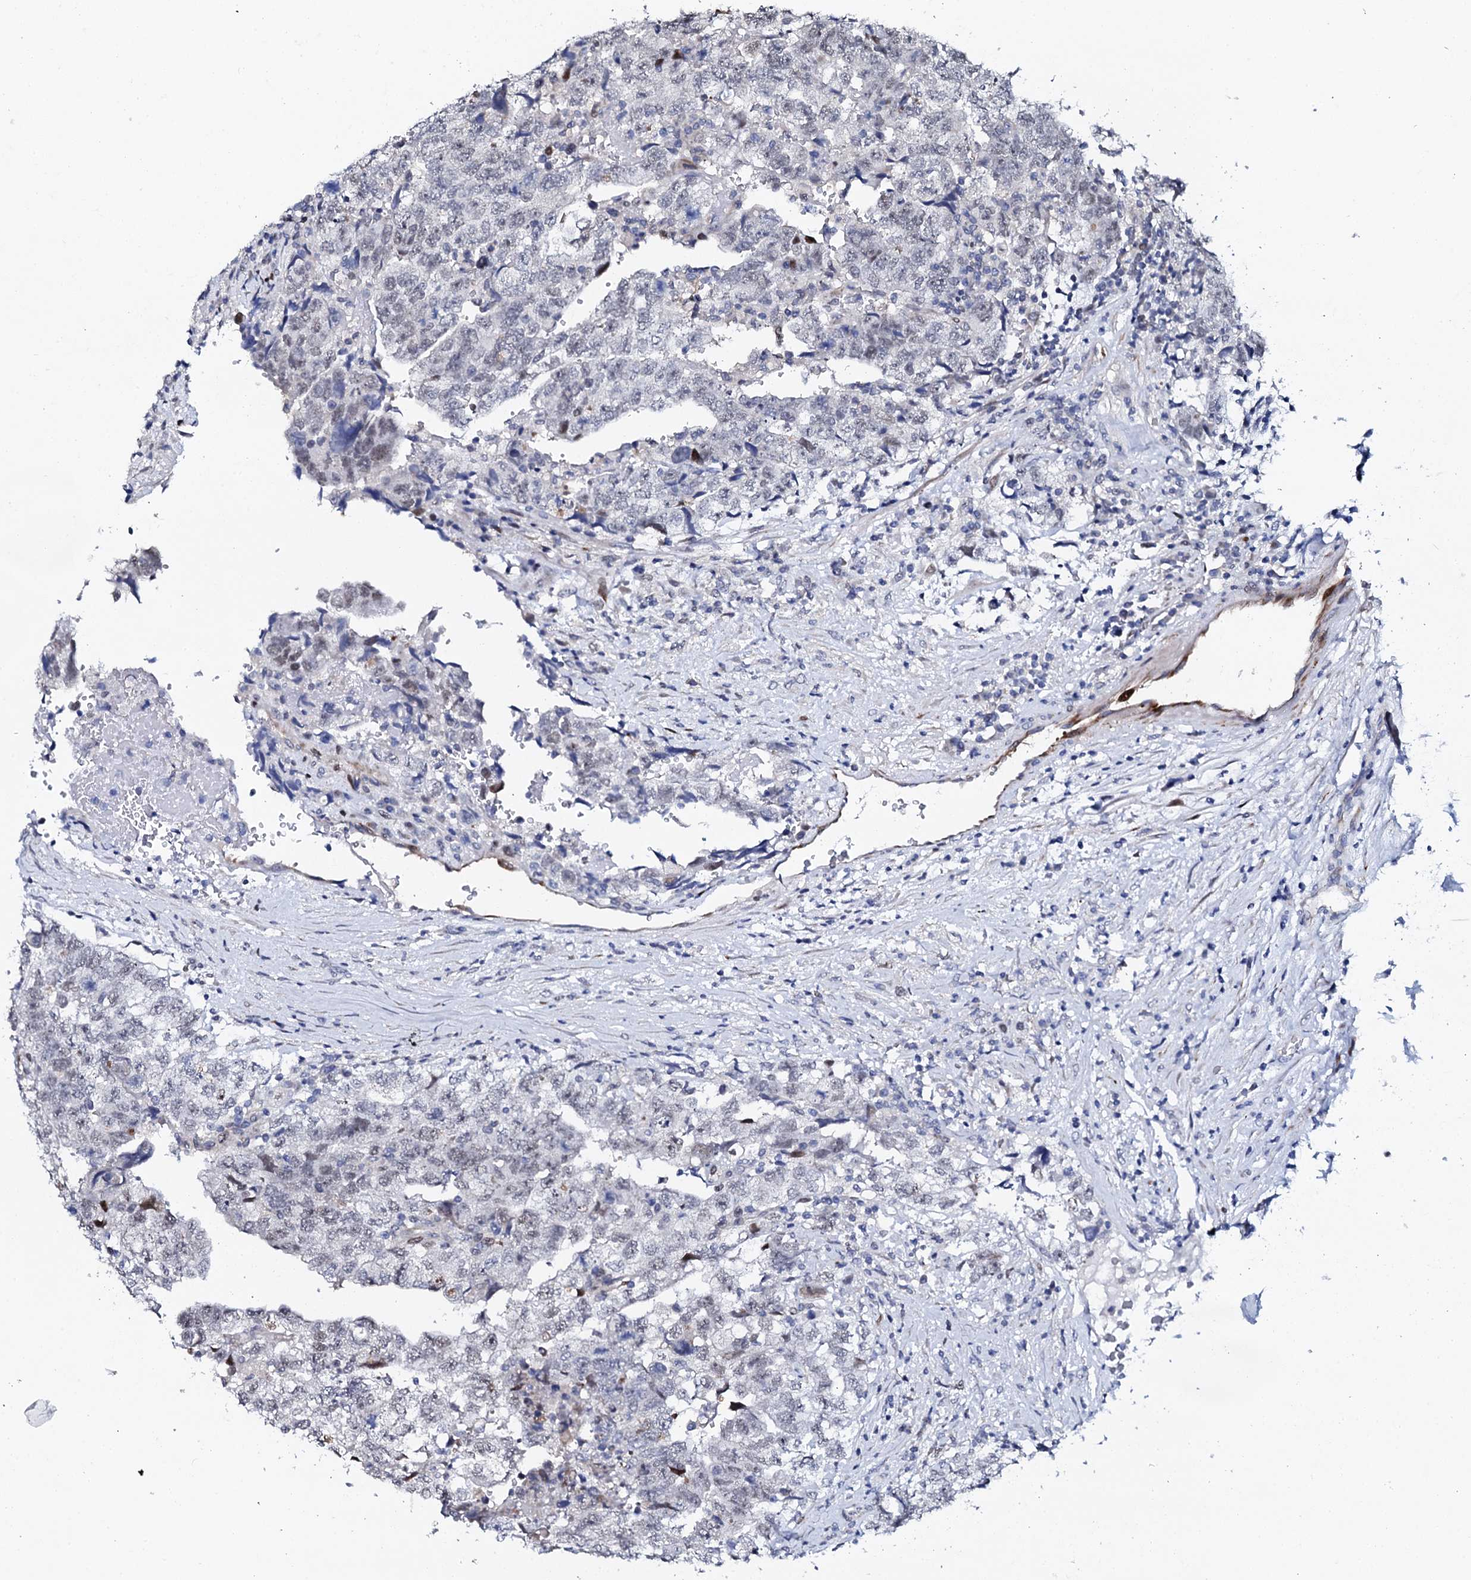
{"staining": {"intensity": "negative", "quantity": "none", "location": "none"}, "tissue": "testis cancer", "cell_type": "Tumor cells", "image_type": "cancer", "snomed": [{"axis": "morphology", "description": "Carcinoma, Embryonal, NOS"}, {"axis": "topography", "description": "Testis"}], "caption": "High magnification brightfield microscopy of testis cancer (embryonal carcinoma) stained with DAB (brown) and counterstained with hematoxylin (blue): tumor cells show no significant staining. The staining is performed using DAB (3,3'-diaminobenzidine) brown chromogen with nuclei counter-stained in using hematoxylin.", "gene": "NUDT13", "patient": {"sex": "male", "age": 36}}